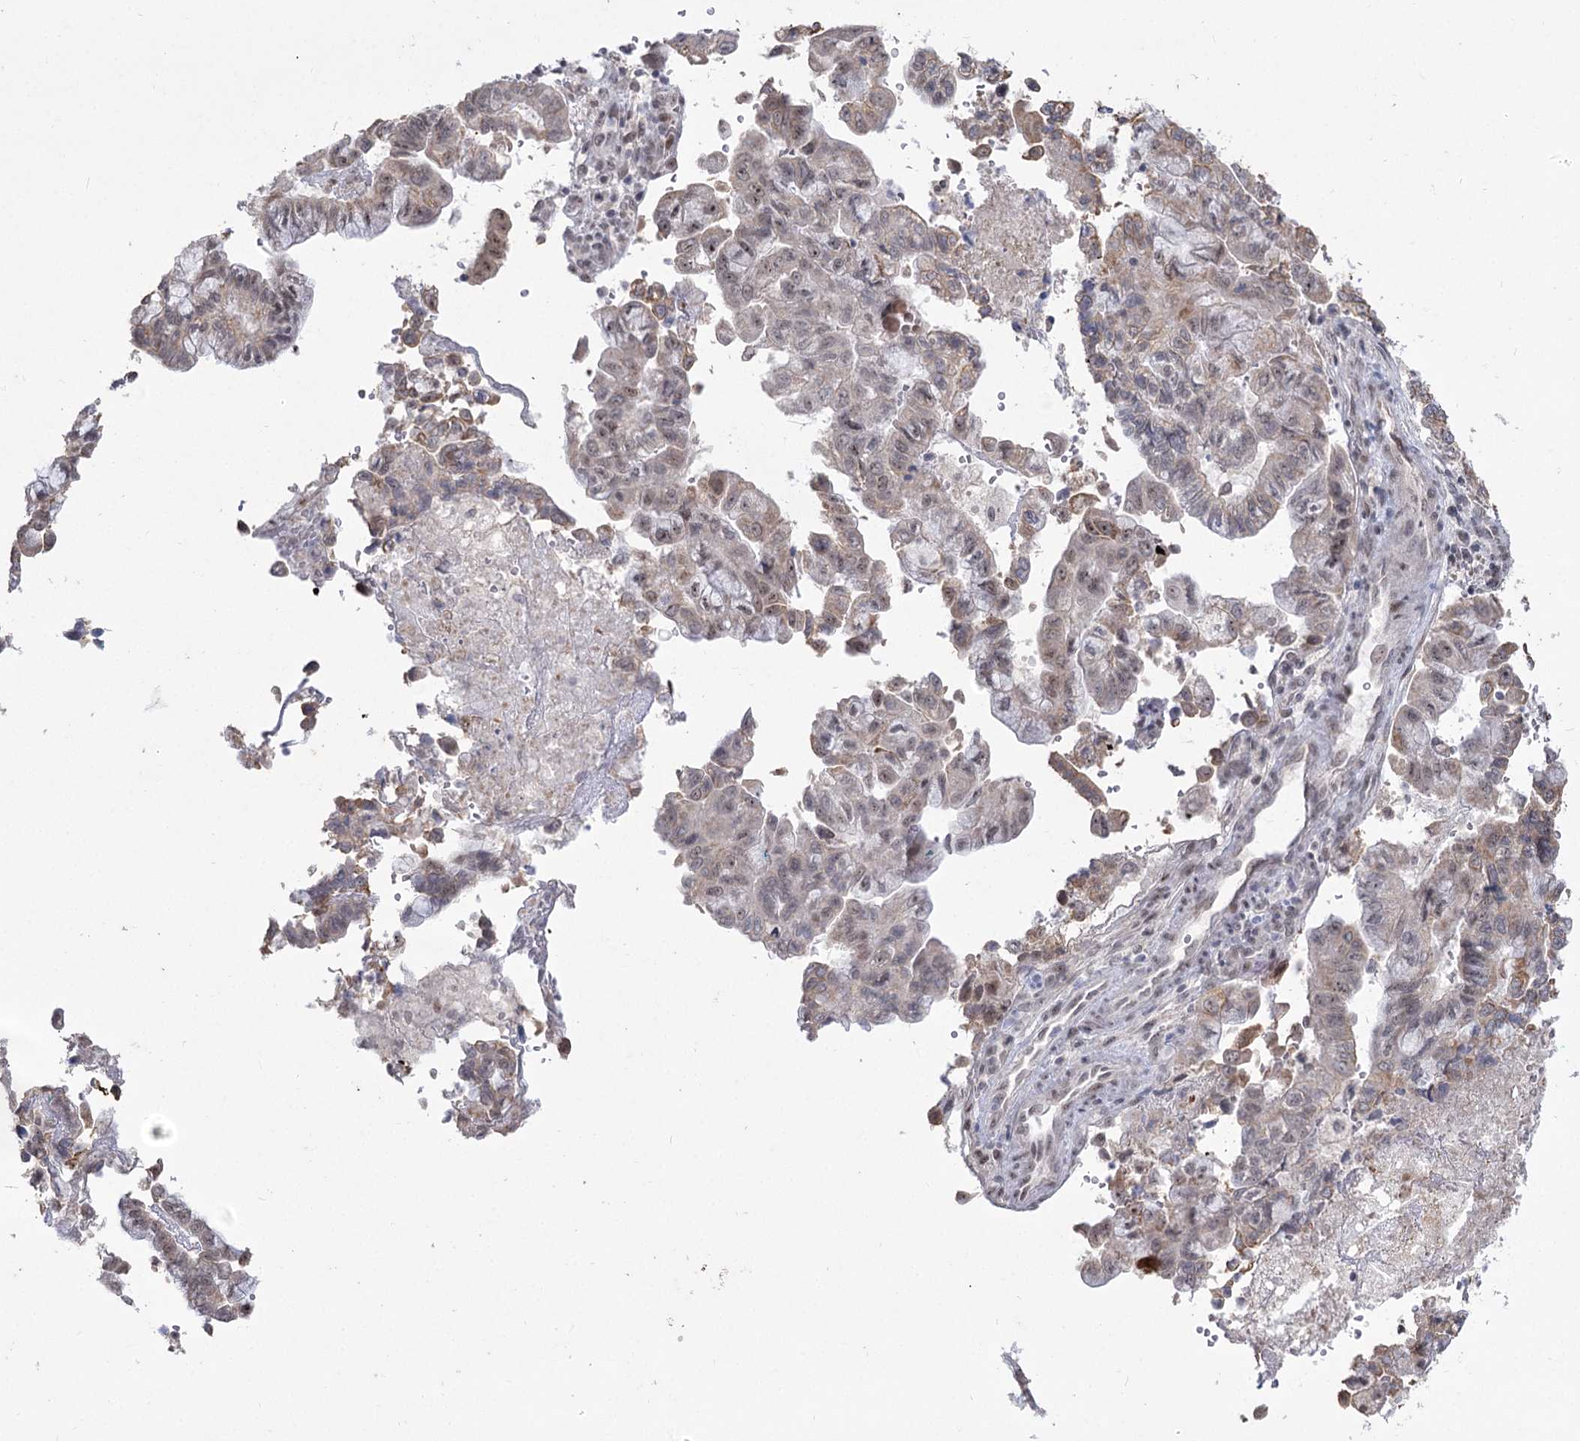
{"staining": {"intensity": "weak", "quantity": "<25%", "location": "cytoplasmic/membranous,nuclear"}, "tissue": "pancreatic cancer", "cell_type": "Tumor cells", "image_type": "cancer", "snomed": [{"axis": "morphology", "description": "Adenocarcinoma, NOS"}, {"axis": "topography", "description": "Pancreas"}], "caption": "Immunohistochemistry (IHC) micrograph of neoplastic tissue: human pancreatic adenocarcinoma stained with DAB demonstrates no significant protein staining in tumor cells. (Immunohistochemistry, brightfield microscopy, high magnification).", "gene": "DDX50", "patient": {"sex": "male", "age": 51}}